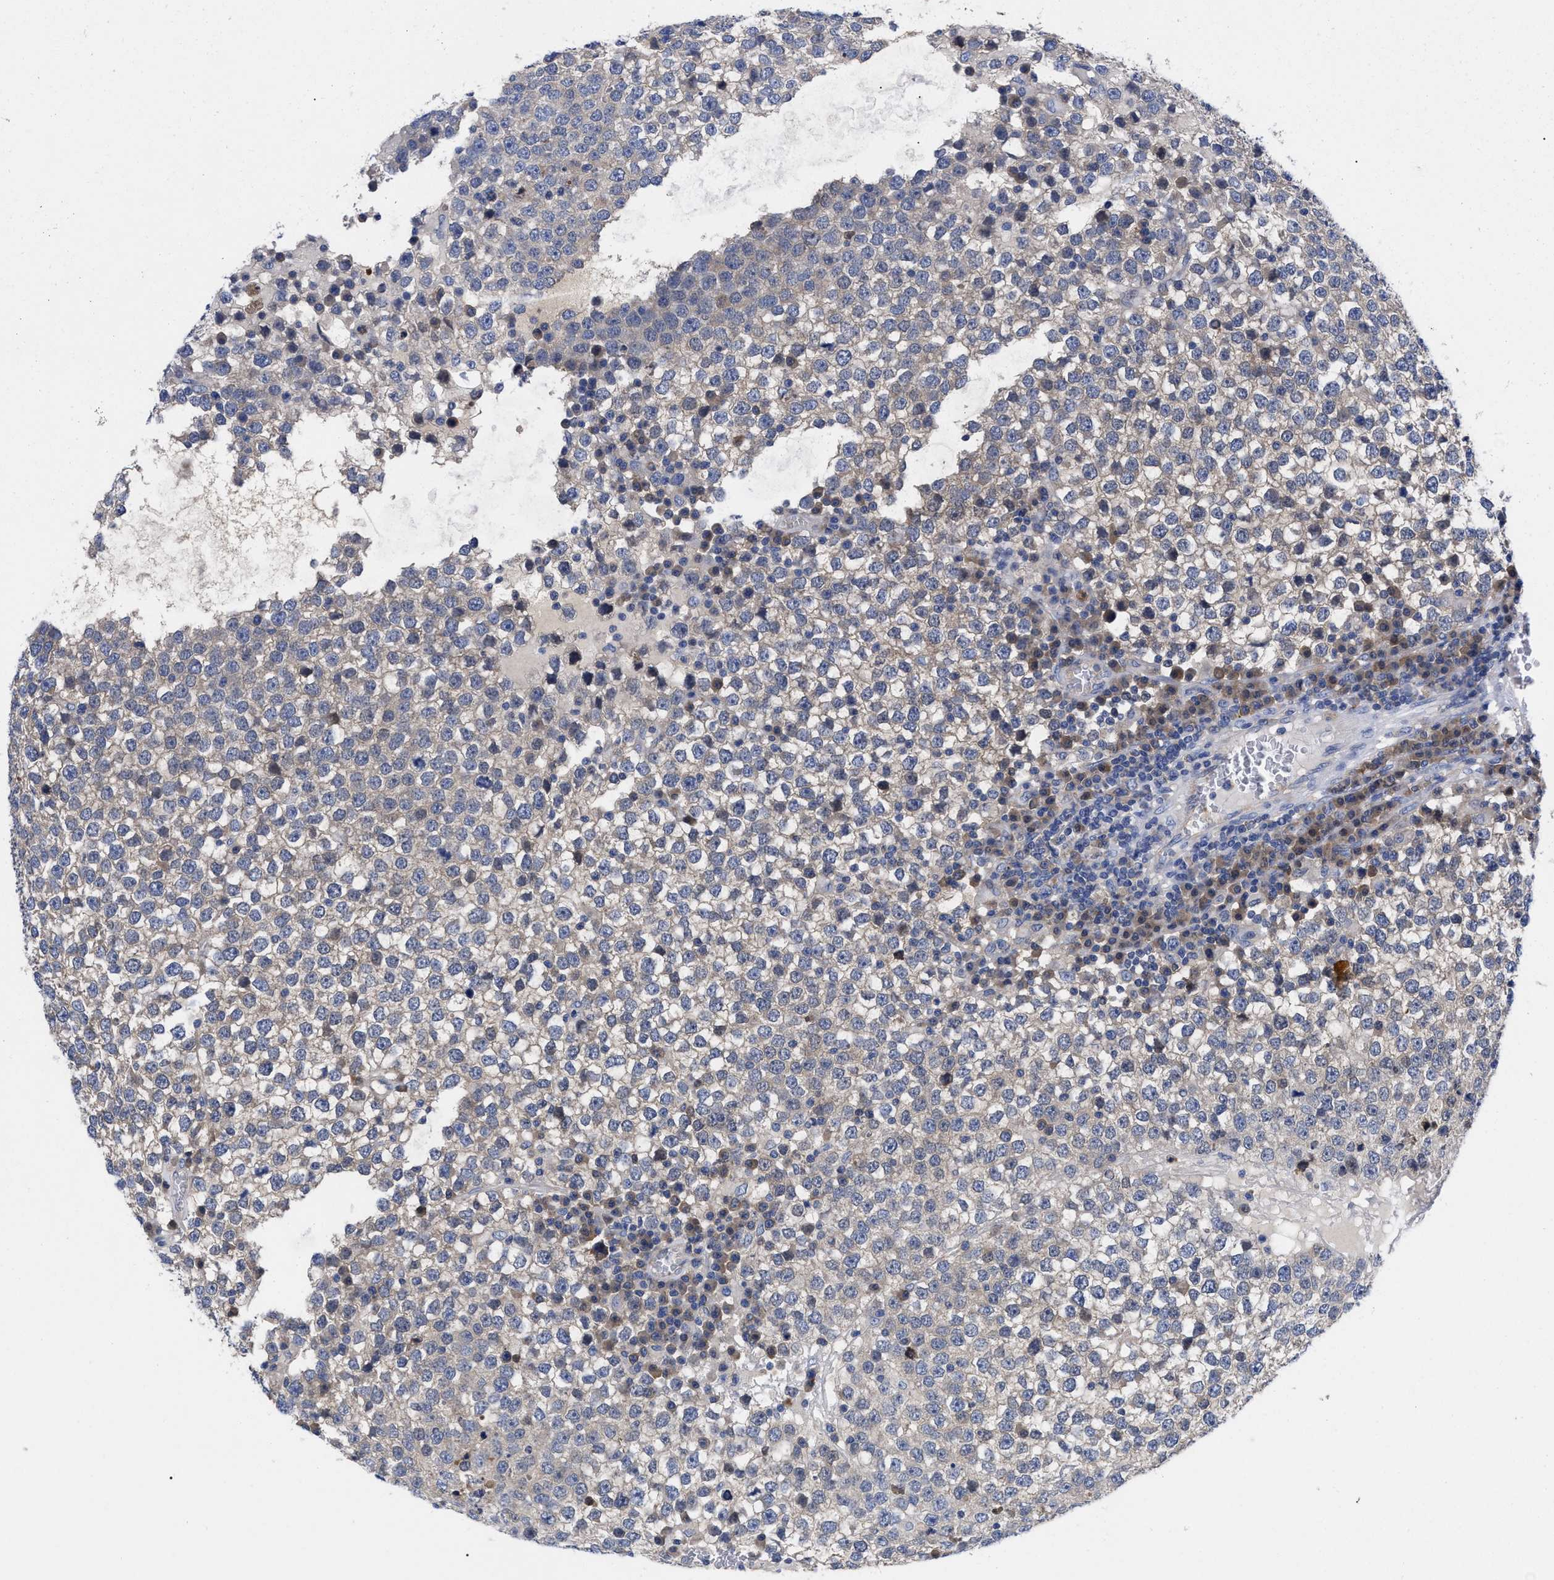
{"staining": {"intensity": "weak", "quantity": "25%-75%", "location": "cytoplasmic/membranous"}, "tissue": "testis cancer", "cell_type": "Tumor cells", "image_type": "cancer", "snomed": [{"axis": "morphology", "description": "Seminoma, NOS"}, {"axis": "topography", "description": "Testis"}], "caption": "Tumor cells display weak cytoplasmic/membranous staining in about 25%-75% of cells in seminoma (testis). Using DAB (3,3'-diaminobenzidine) (brown) and hematoxylin (blue) stains, captured at high magnification using brightfield microscopy.", "gene": "RBKS", "patient": {"sex": "male", "age": 65}}